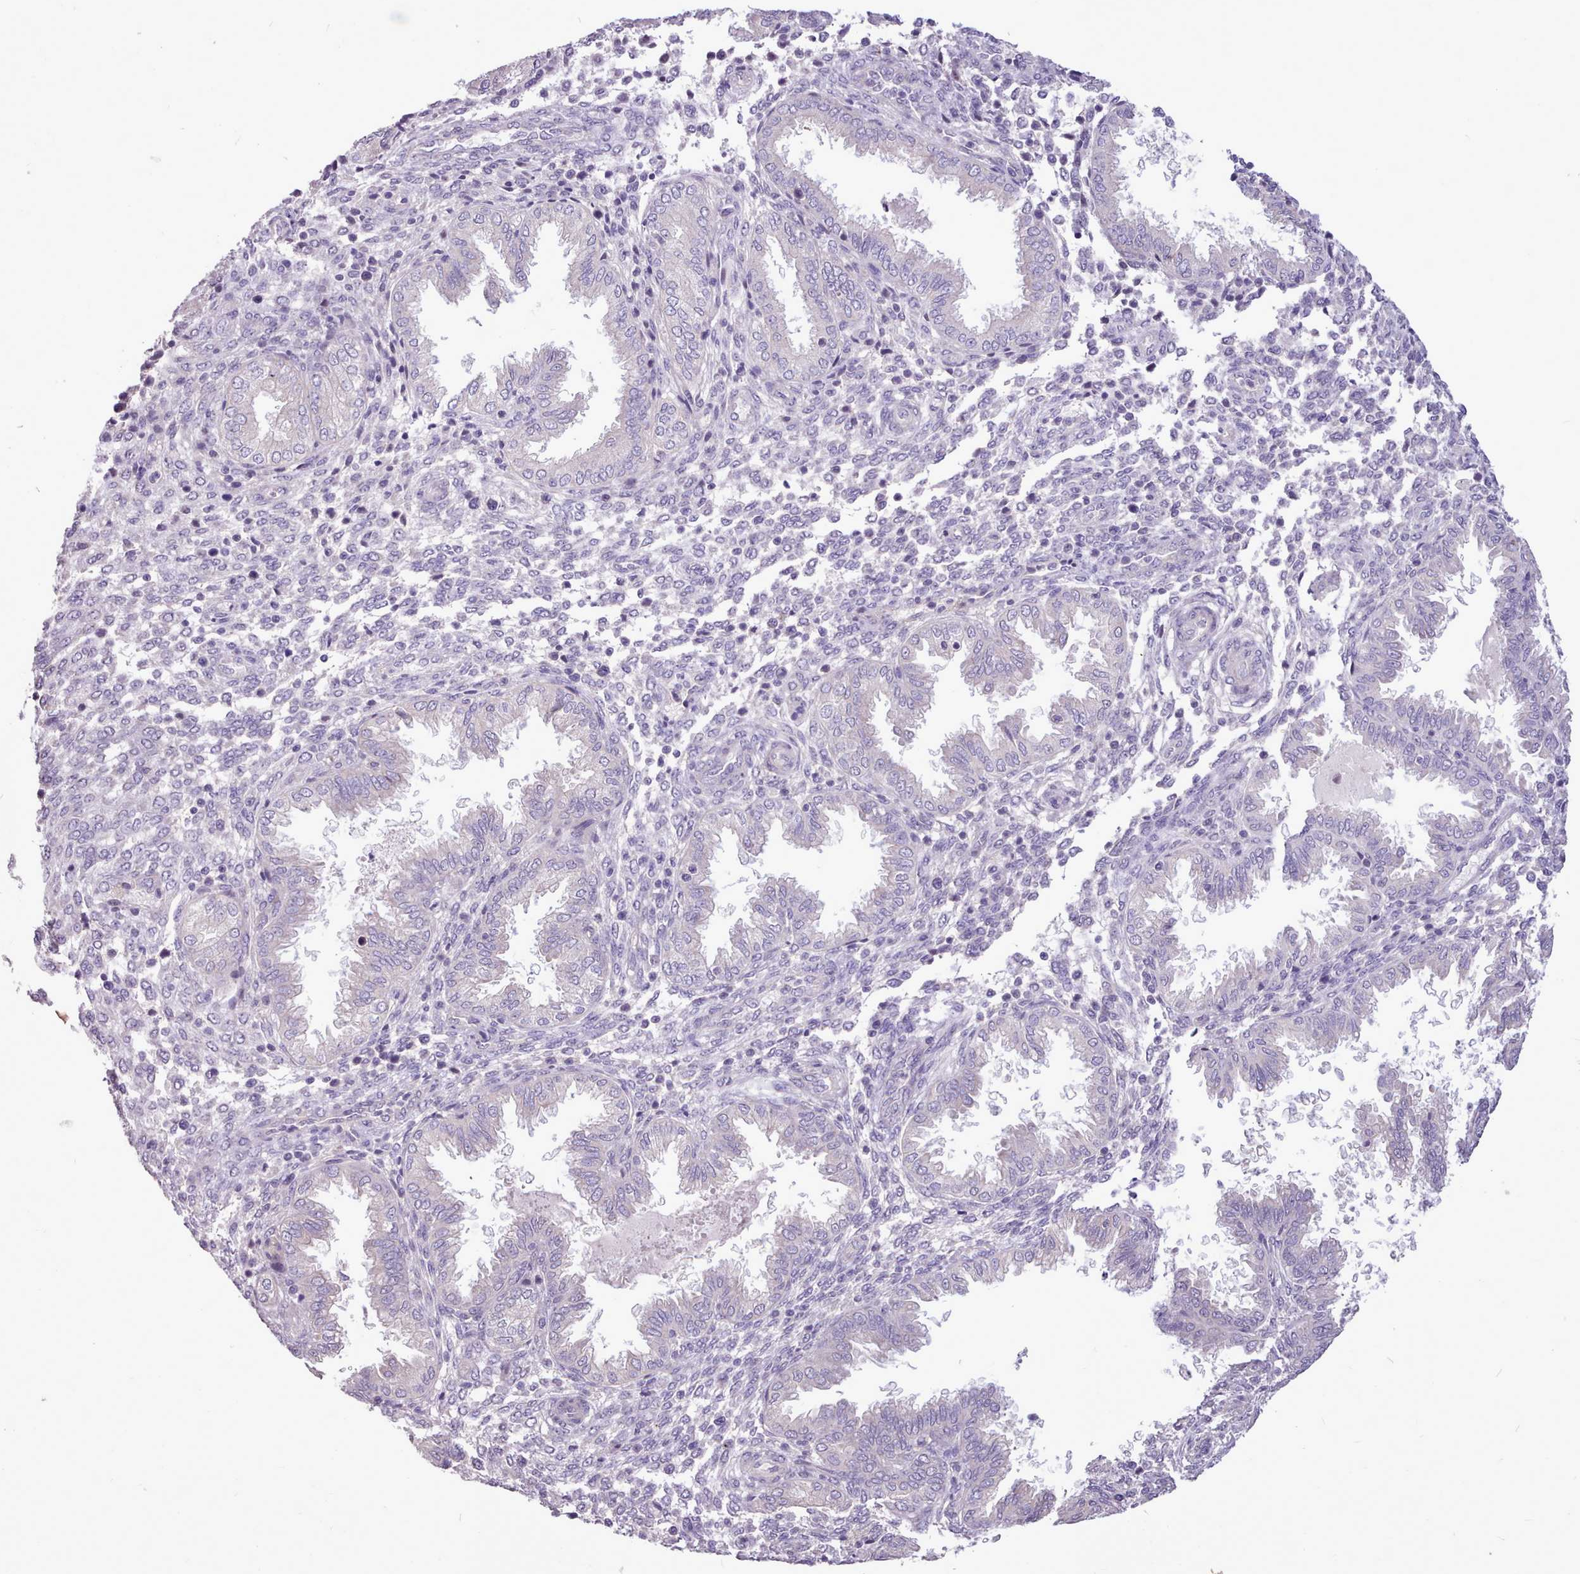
{"staining": {"intensity": "negative", "quantity": "none", "location": "none"}, "tissue": "endometrium", "cell_type": "Cells in endometrial stroma", "image_type": "normal", "snomed": [{"axis": "morphology", "description": "Normal tissue, NOS"}, {"axis": "topography", "description": "Endometrium"}], "caption": "Immunohistochemical staining of unremarkable human endometrium demonstrates no significant expression in cells in endometrial stroma. The staining was performed using DAB (3,3'-diaminobenzidine) to visualize the protein expression in brown, while the nuclei were stained in blue with hematoxylin (Magnification: 20x).", "gene": "ZNF607", "patient": {"sex": "female", "age": 33}}